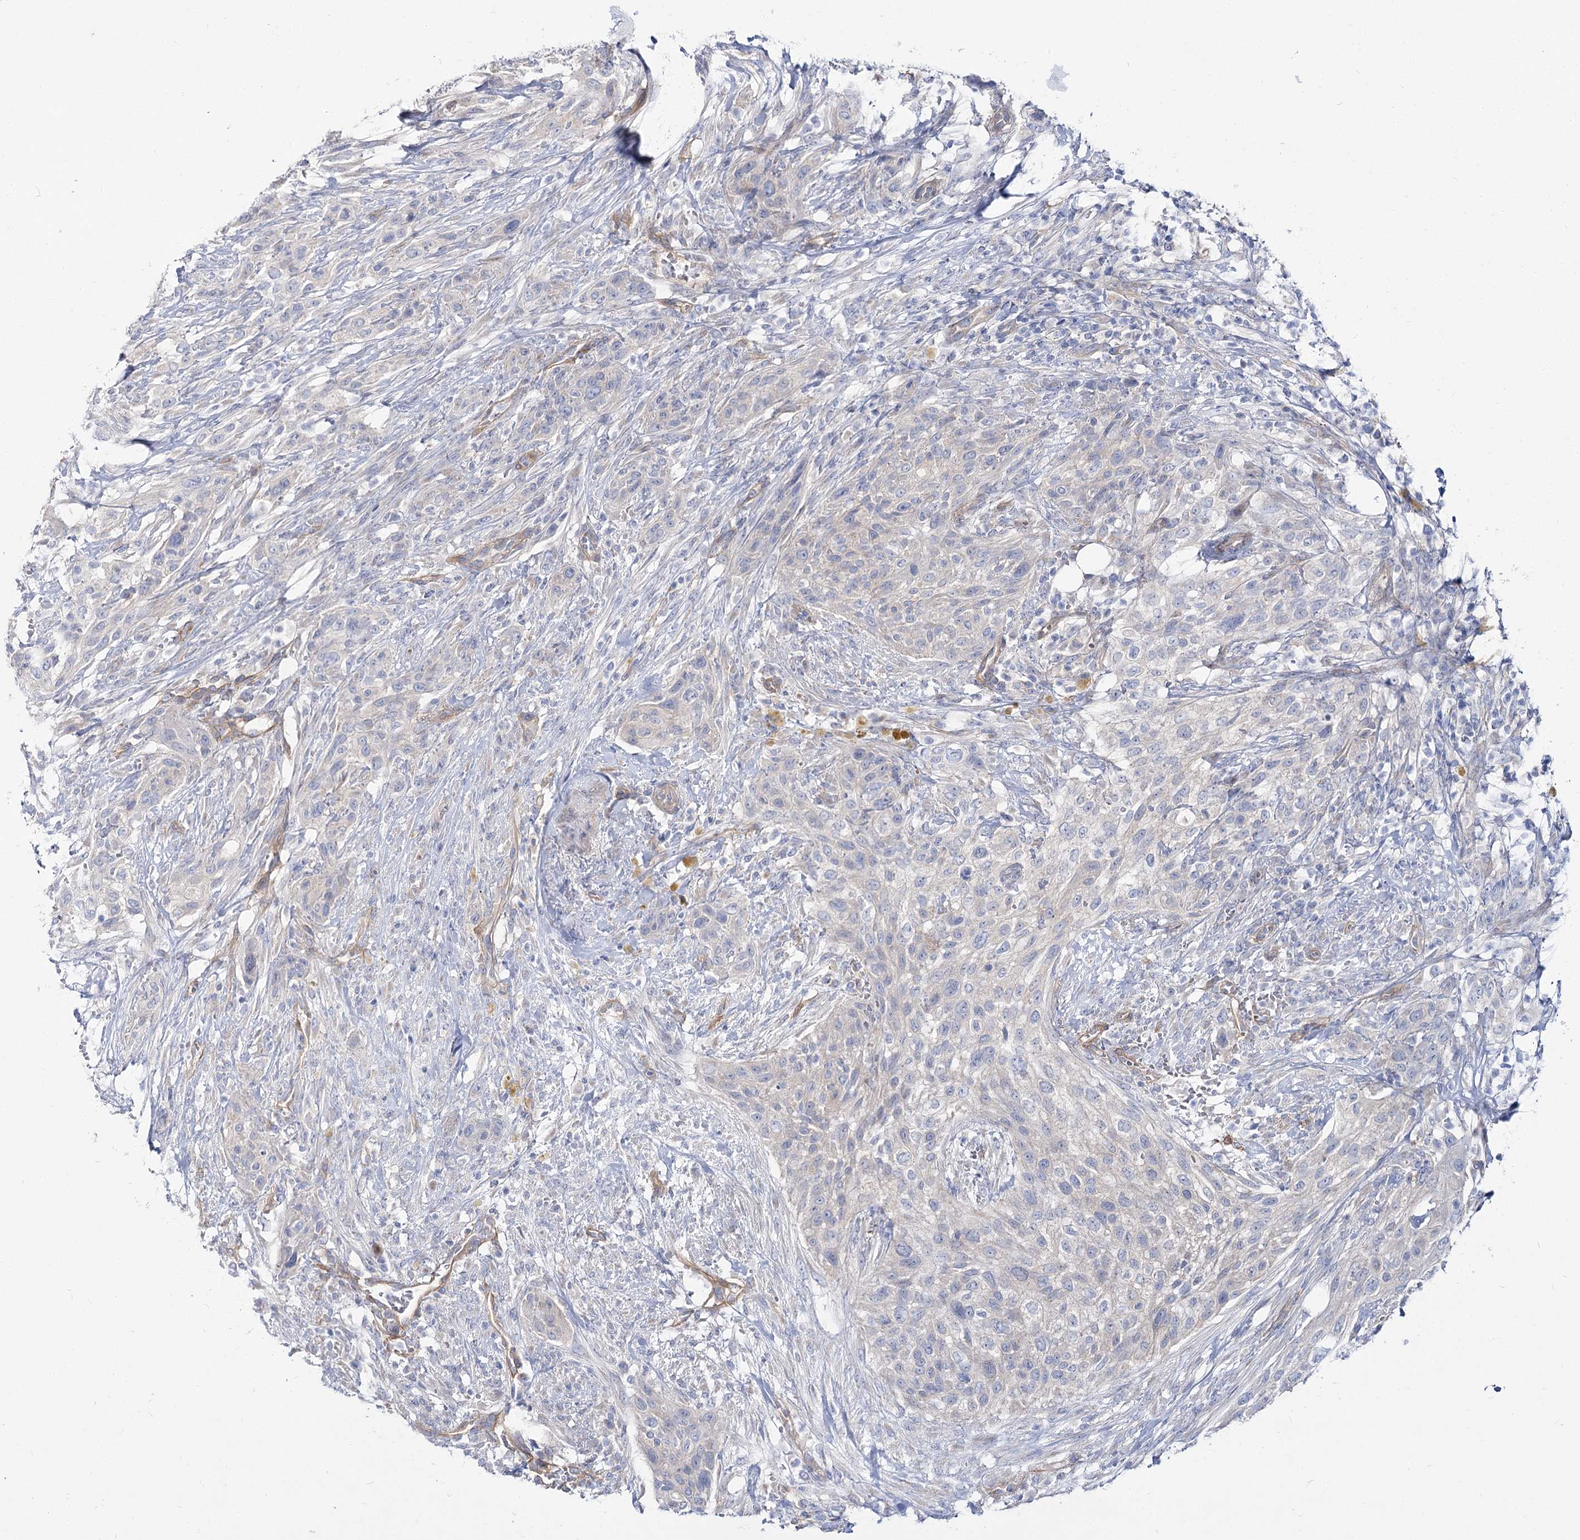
{"staining": {"intensity": "negative", "quantity": "none", "location": "none"}, "tissue": "urothelial cancer", "cell_type": "Tumor cells", "image_type": "cancer", "snomed": [{"axis": "morphology", "description": "Urothelial carcinoma, High grade"}, {"axis": "topography", "description": "Urinary bladder"}], "caption": "IHC photomicrograph of neoplastic tissue: urothelial carcinoma (high-grade) stained with DAB shows no significant protein expression in tumor cells.", "gene": "SUOX", "patient": {"sex": "male", "age": 35}}